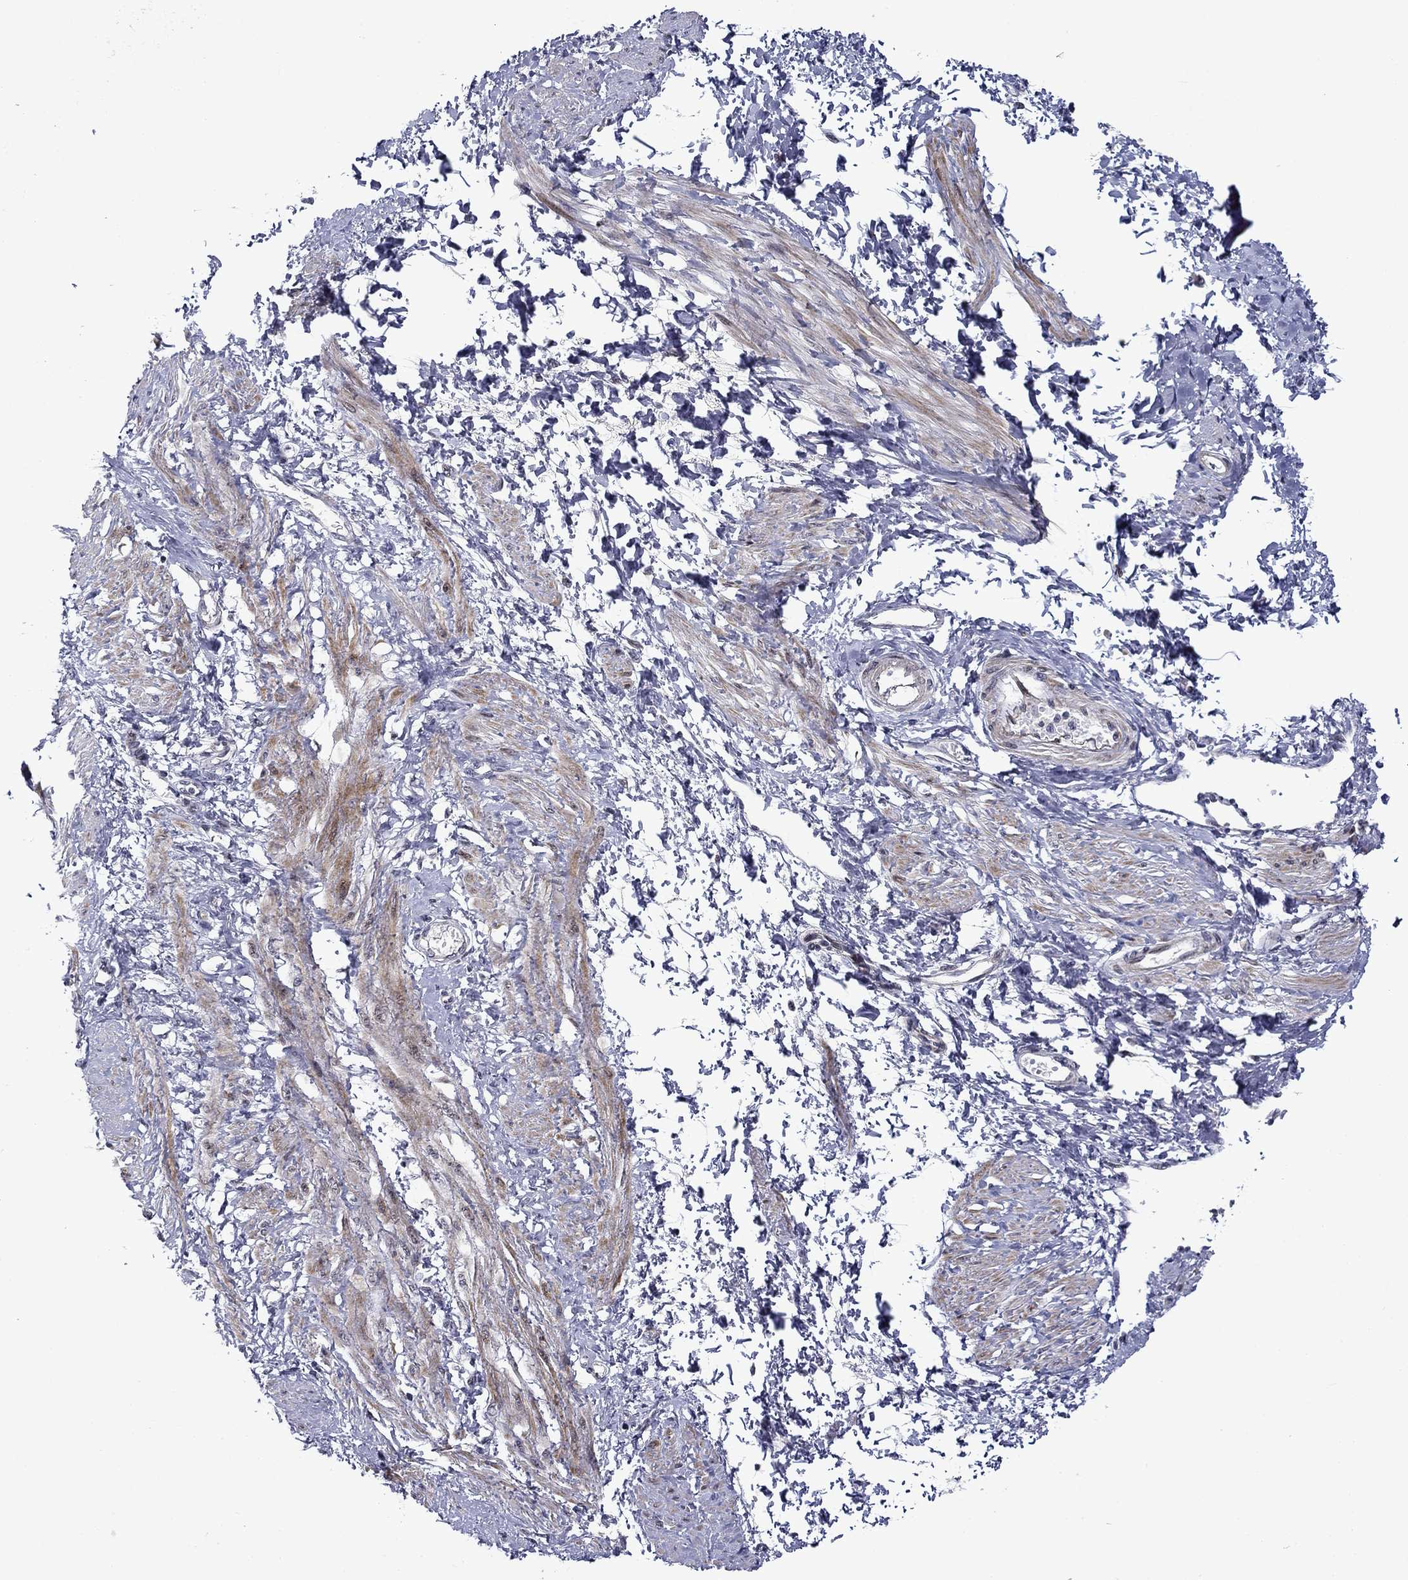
{"staining": {"intensity": "moderate", "quantity": "<25%", "location": "cytoplasmic/membranous"}, "tissue": "smooth muscle", "cell_type": "Smooth muscle cells", "image_type": "normal", "snomed": [{"axis": "morphology", "description": "Normal tissue, NOS"}, {"axis": "topography", "description": "Smooth muscle"}, {"axis": "topography", "description": "Uterus"}], "caption": "Moderate cytoplasmic/membranous expression is seen in about <25% of smooth muscle cells in benign smooth muscle. (DAB = brown stain, brightfield microscopy at high magnification).", "gene": "B3GAT1", "patient": {"sex": "female", "age": 39}}